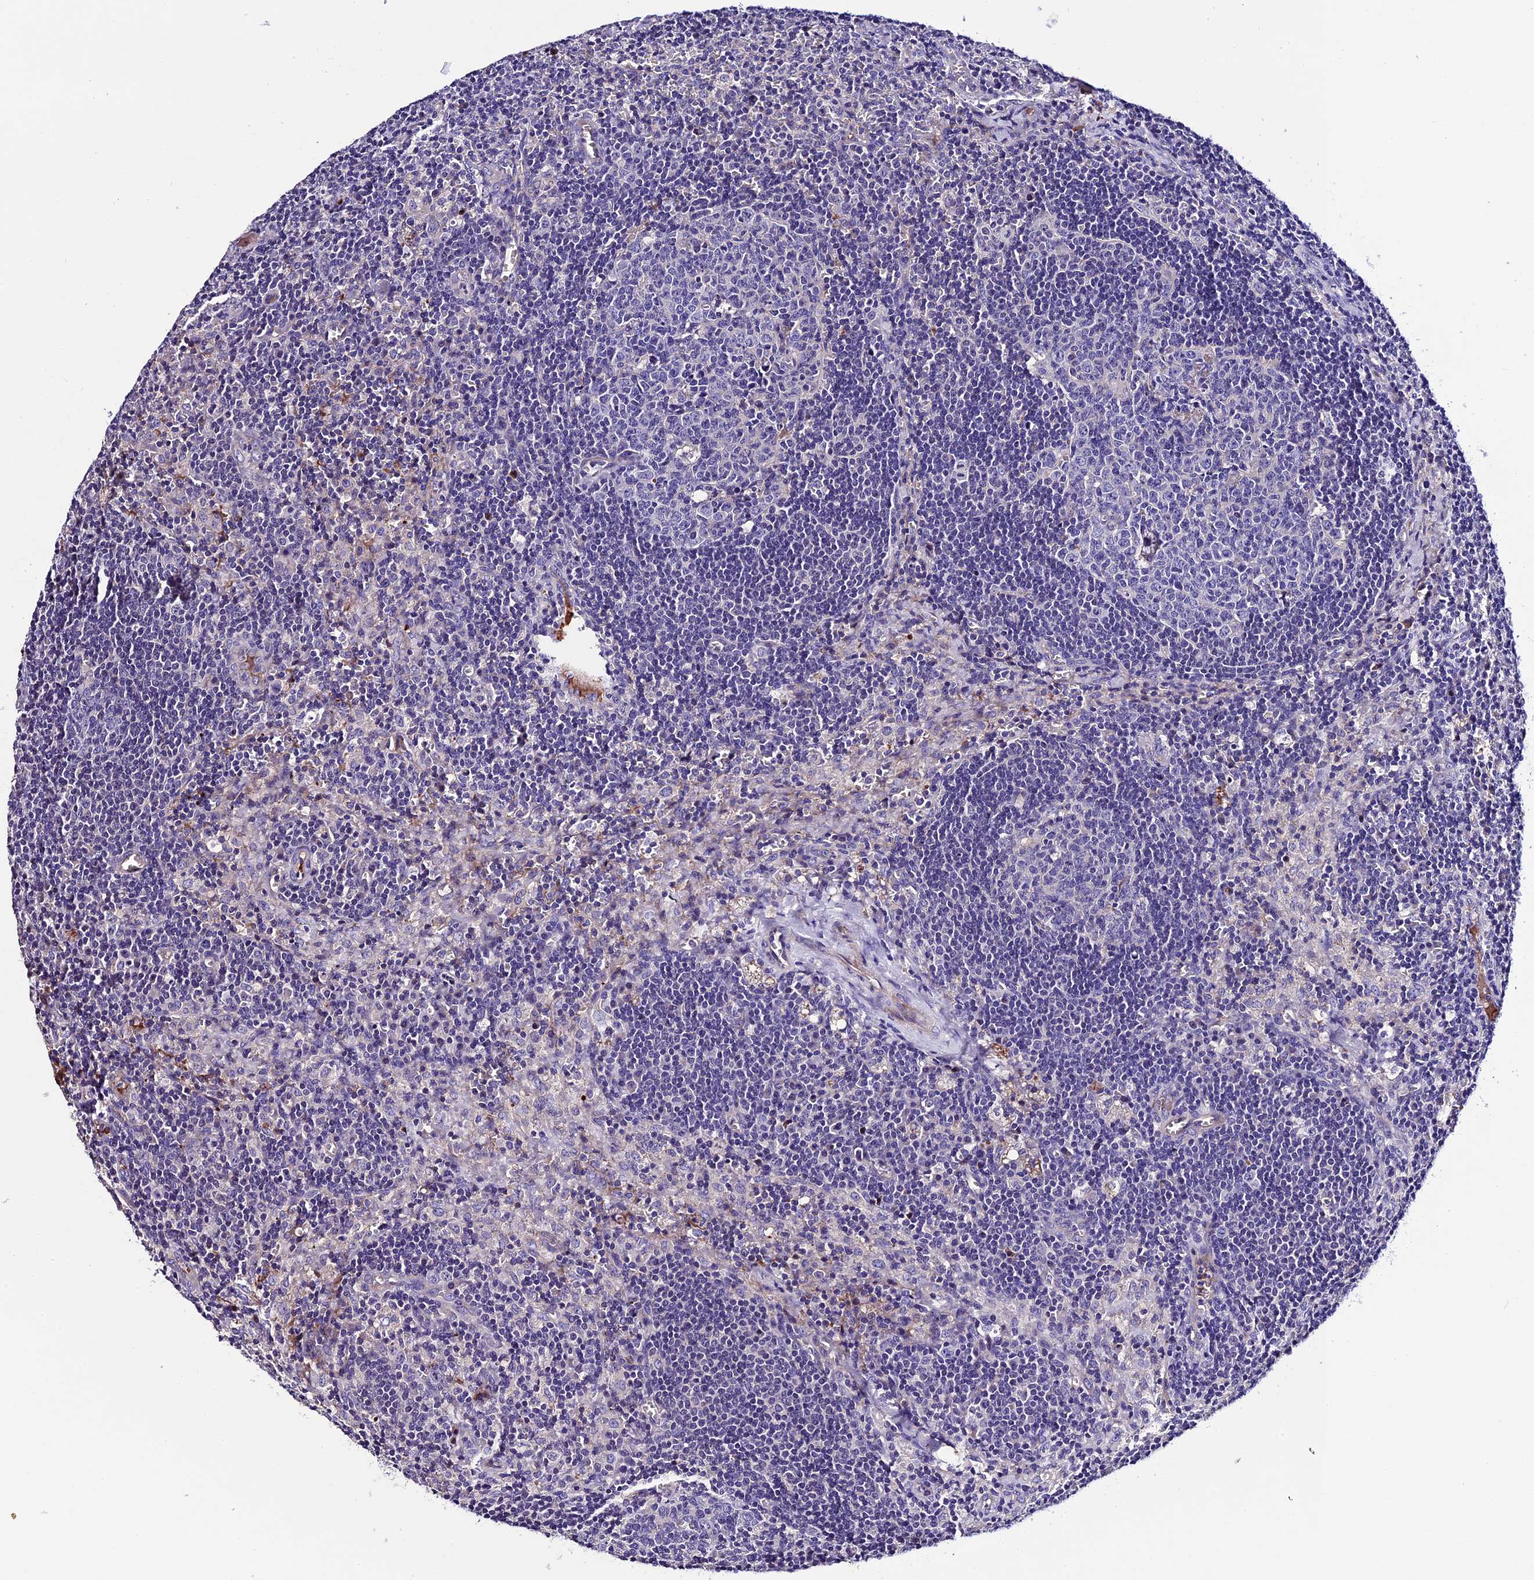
{"staining": {"intensity": "negative", "quantity": "none", "location": "none"}, "tissue": "lymph node", "cell_type": "Germinal center cells", "image_type": "normal", "snomed": [{"axis": "morphology", "description": "Normal tissue, NOS"}, {"axis": "topography", "description": "Lymph node"}], "caption": "Micrograph shows no protein positivity in germinal center cells of normal lymph node.", "gene": "TCP11L2", "patient": {"sex": "male", "age": 58}}